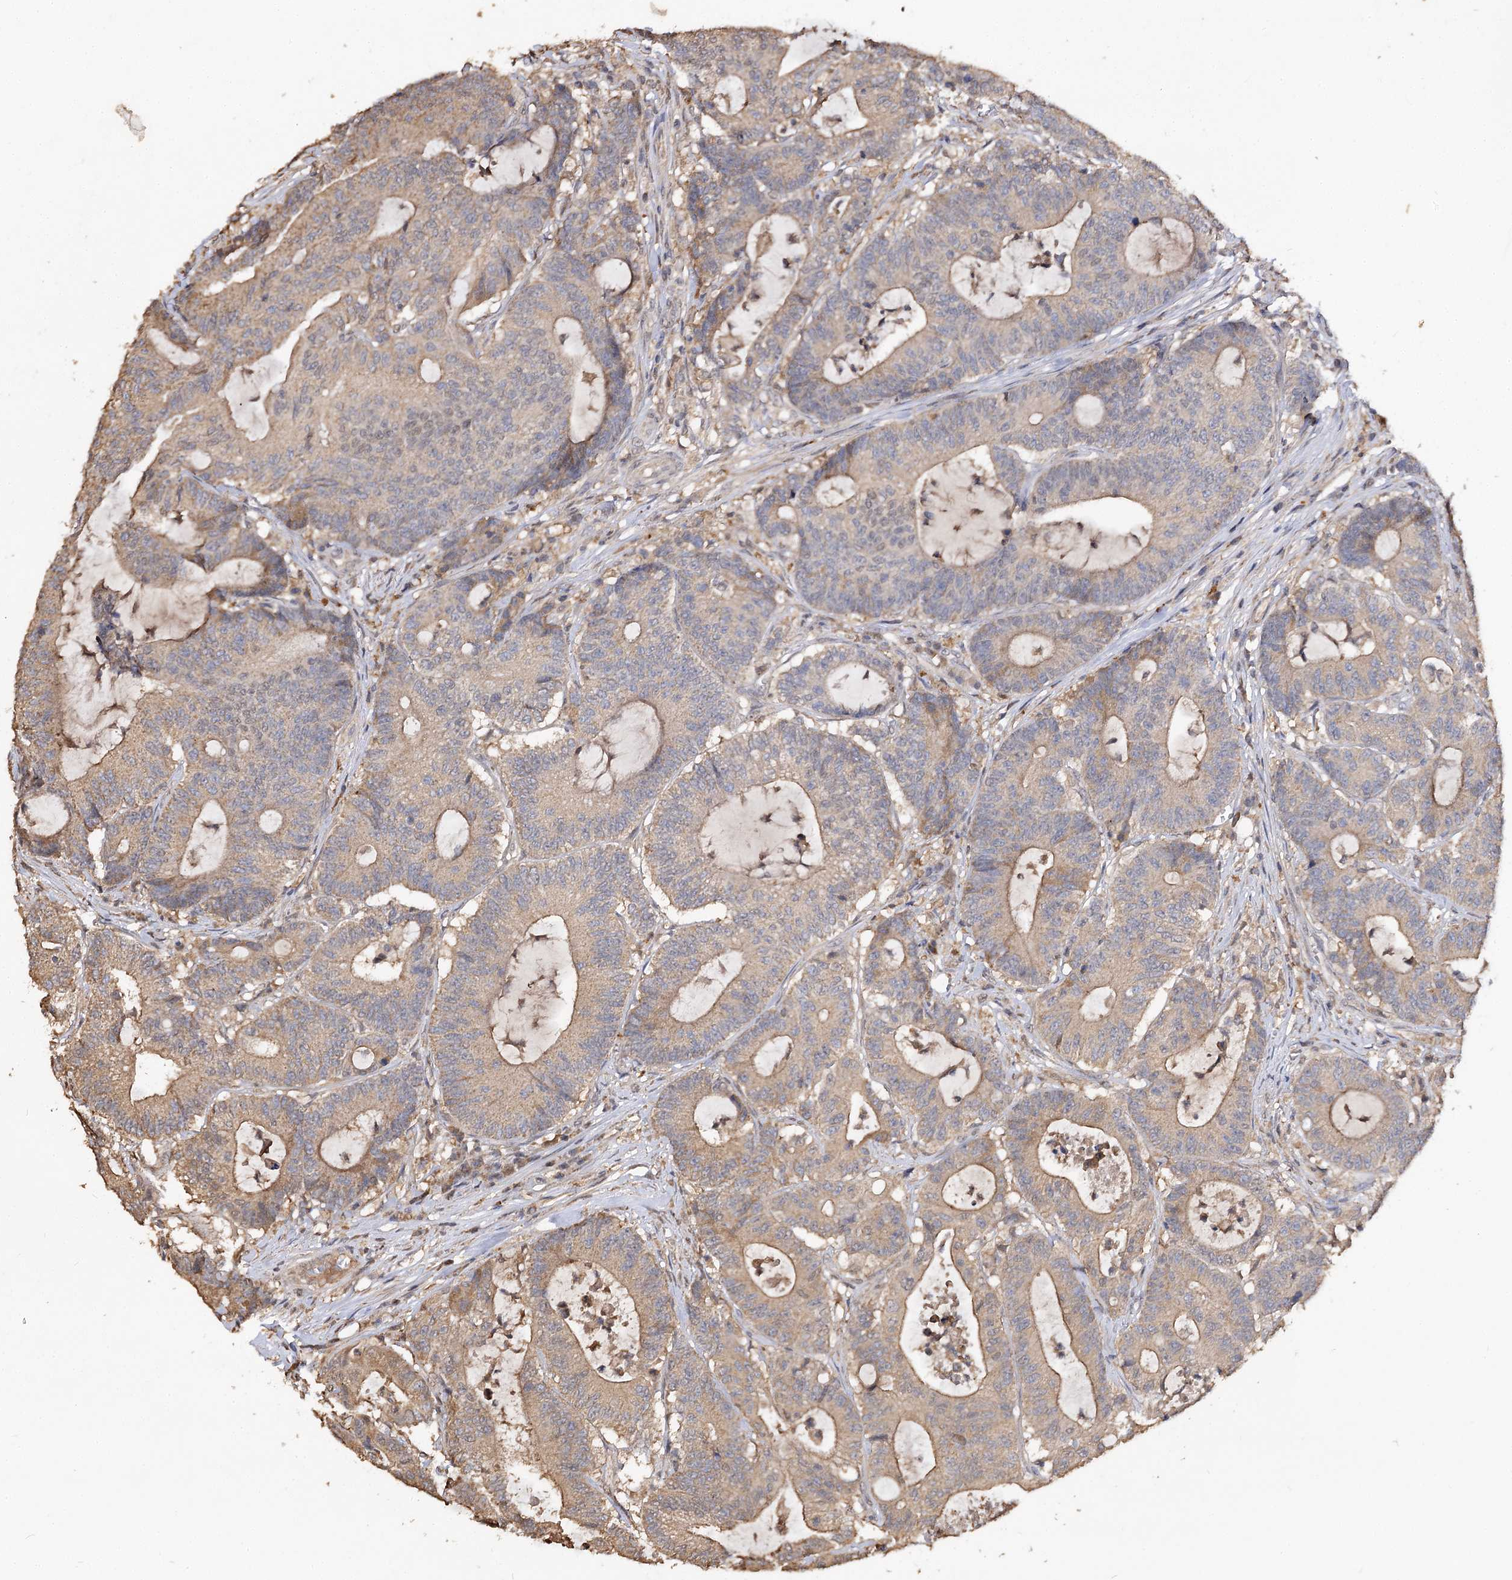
{"staining": {"intensity": "moderate", "quantity": ">75%", "location": "cytoplasmic/membranous"}, "tissue": "colorectal cancer", "cell_type": "Tumor cells", "image_type": "cancer", "snomed": [{"axis": "morphology", "description": "Adenocarcinoma, NOS"}, {"axis": "topography", "description": "Colon"}], "caption": "Approximately >75% of tumor cells in human colorectal cancer show moderate cytoplasmic/membranous protein expression as visualized by brown immunohistochemical staining.", "gene": "ARL13A", "patient": {"sex": "female", "age": 84}}